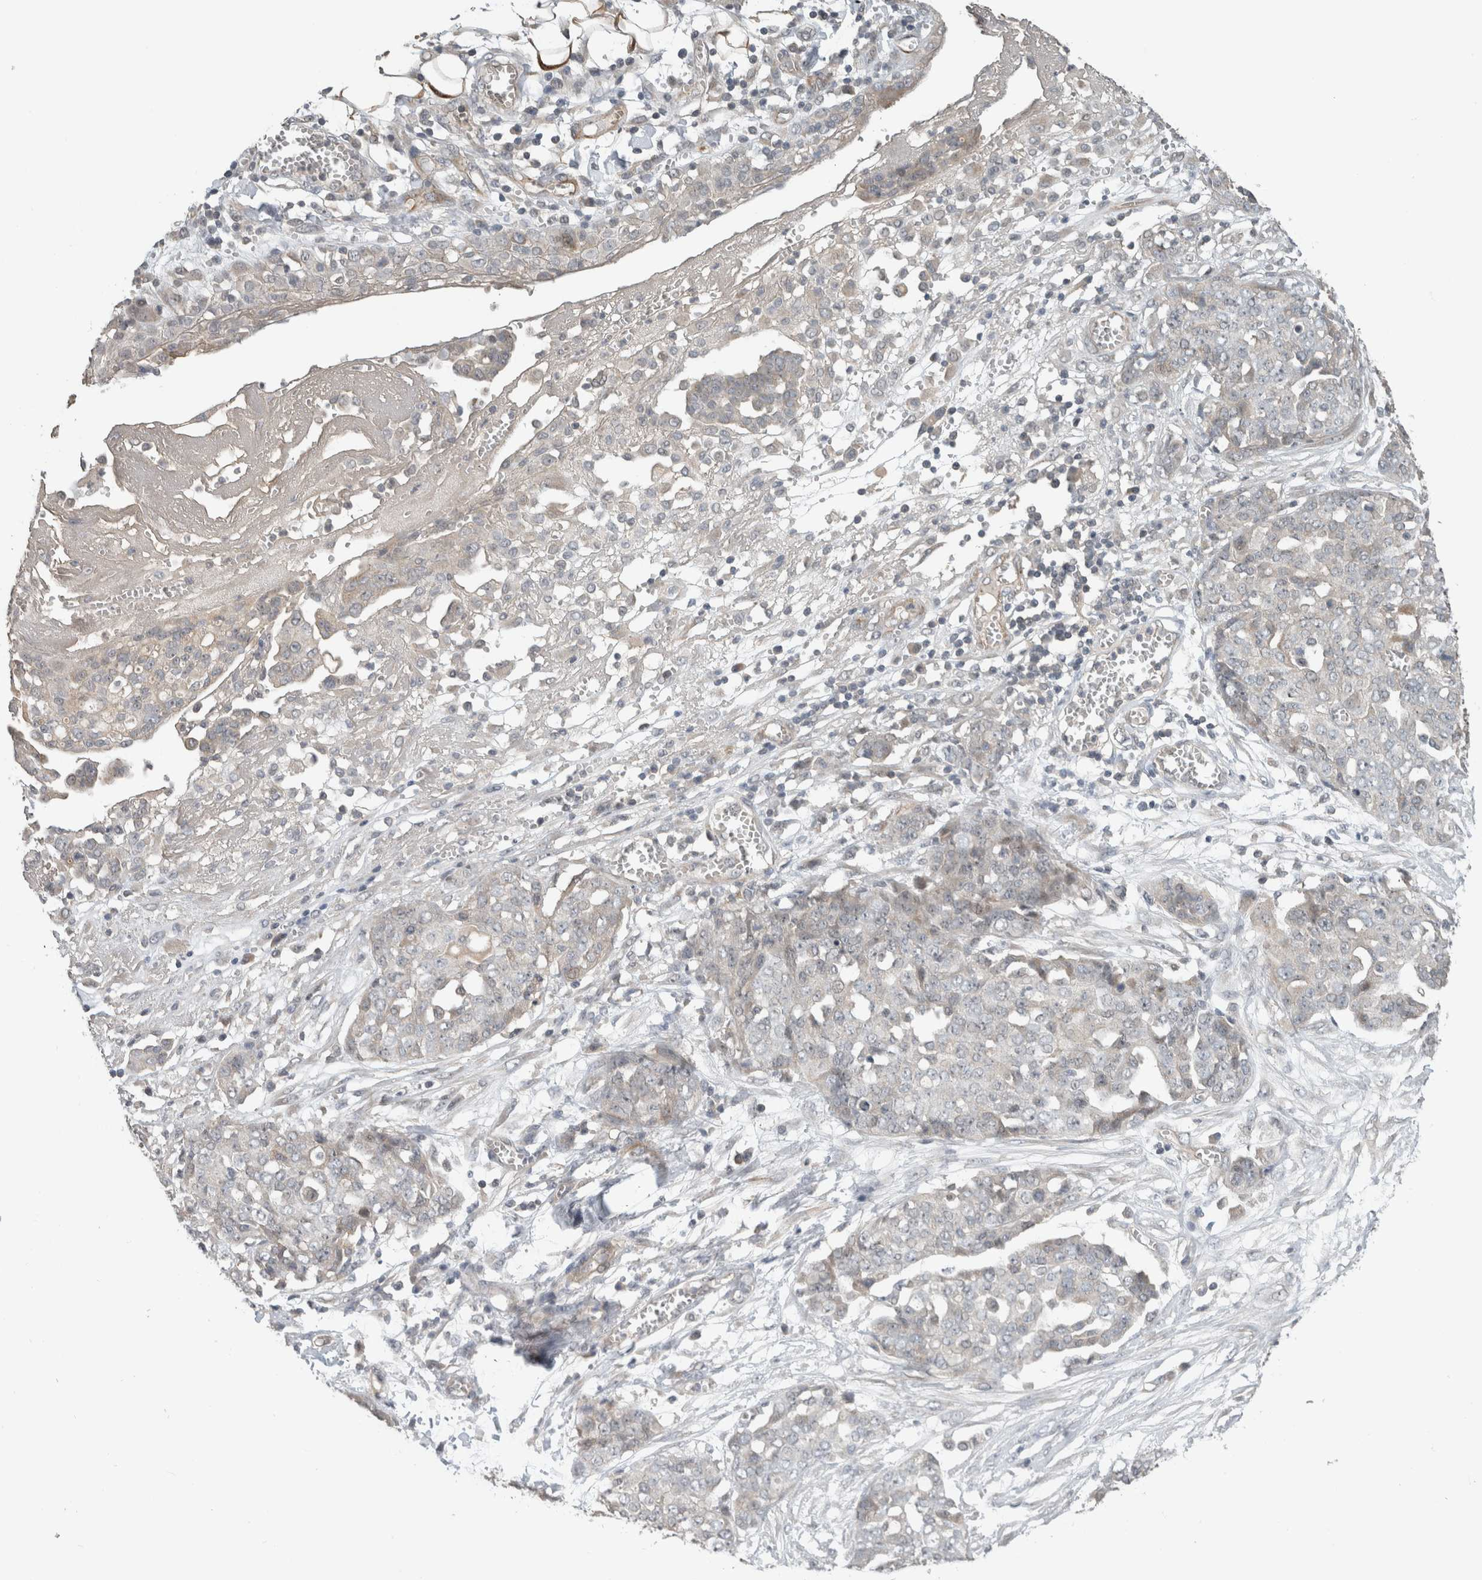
{"staining": {"intensity": "negative", "quantity": "none", "location": "none"}, "tissue": "ovarian cancer", "cell_type": "Tumor cells", "image_type": "cancer", "snomed": [{"axis": "morphology", "description": "Cystadenocarcinoma, serous, NOS"}, {"axis": "topography", "description": "Soft tissue"}, {"axis": "topography", "description": "Ovary"}], "caption": "A high-resolution micrograph shows immunohistochemistry (IHC) staining of ovarian serous cystadenocarcinoma, which demonstrates no significant staining in tumor cells.", "gene": "ERCC6L2", "patient": {"sex": "female", "age": 57}}